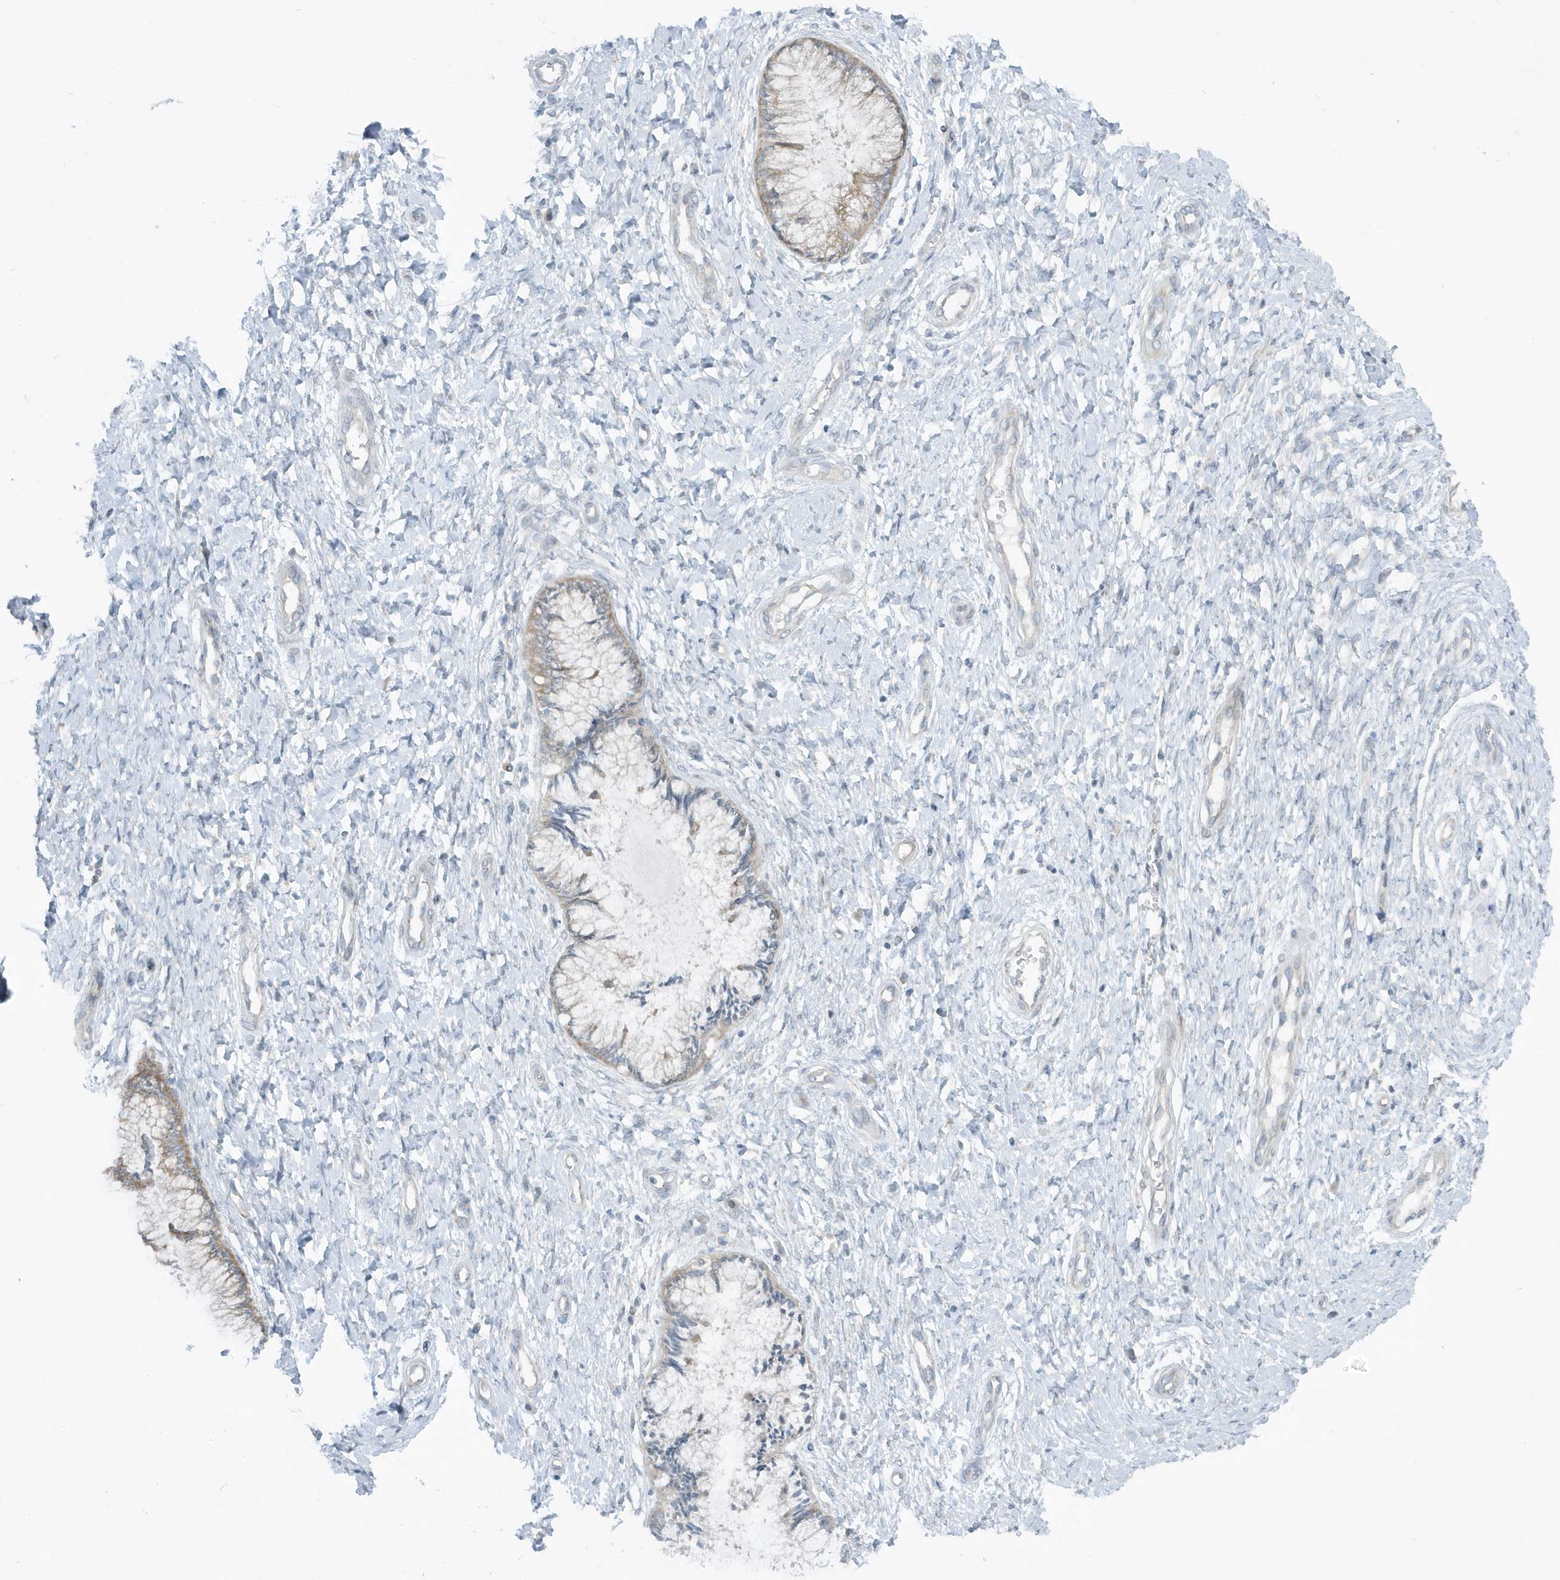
{"staining": {"intensity": "weak", "quantity": "25%-75%", "location": "cytoplasmic/membranous"}, "tissue": "cervix", "cell_type": "Glandular cells", "image_type": "normal", "snomed": [{"axis": "morphology", "description": "Normal tissue, NOS"}, {"axis": "topography", "description": "Cervix"}], "caption": "Cervix stained with DAB (3,3'-diaminobenzidine) IHC shows low levels of weak cytoplasmic/membranous expression in approximately 25%-75% of glandular cells. (Stains: DAB in brown, nuclei in blue, Microscopy: brightfield microscopy at high magnification).", "gene": "SCN3A", "patient": {"sex": "female", "age": 55}}